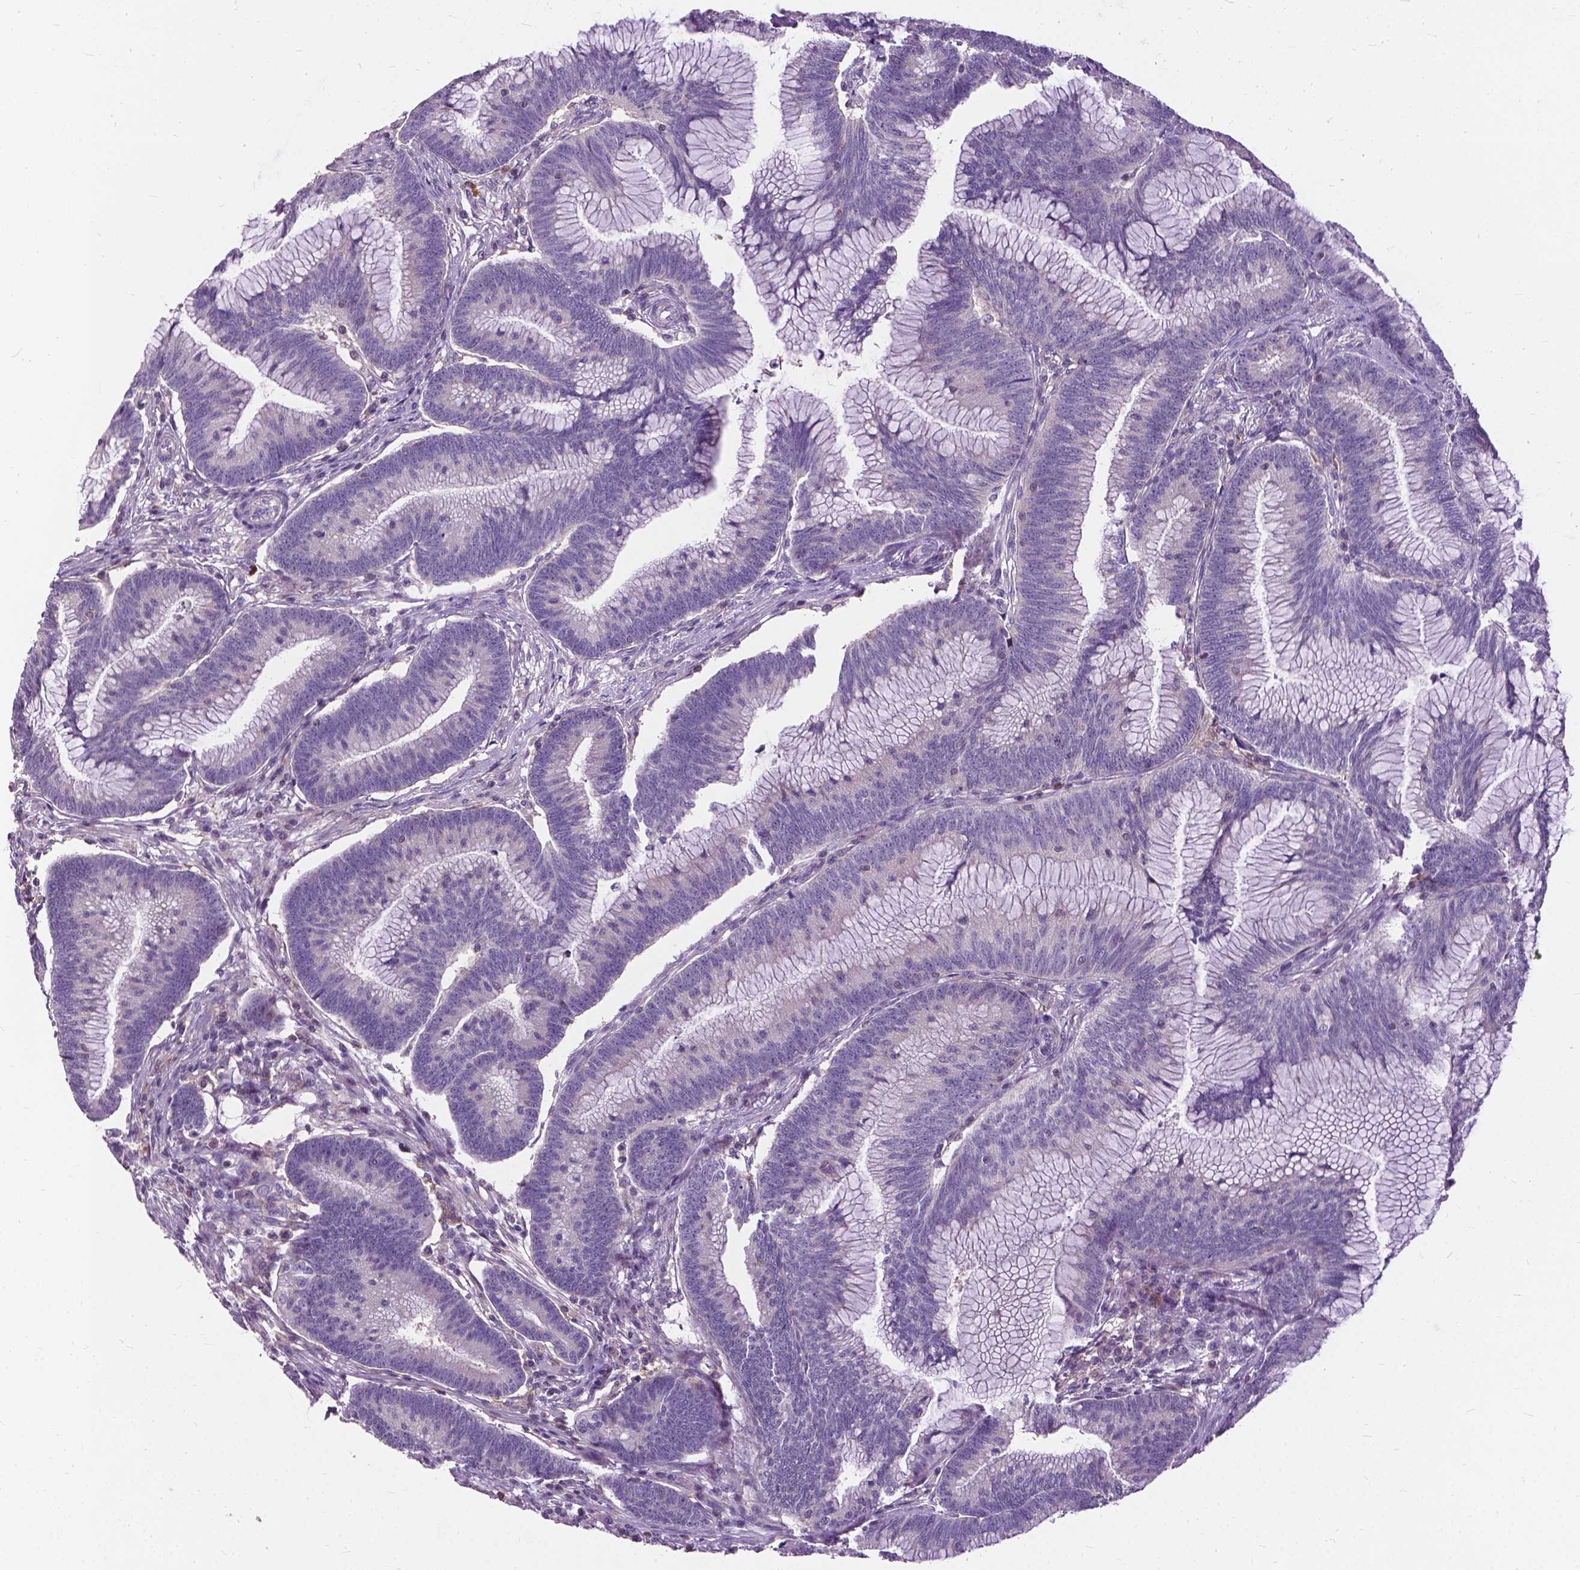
{"staining": {"intensity": "negative", "quantity": "none", "location": "none"}, "tissue": "colorectal cancer", "cell_type": "Tumor cells", "image_type": "cancer", "snomed": [{"axis": "morphology", "description": "Adenocarcinoma, NOS"}, {"axis": "topography", "description": "Colon"}], "caption": "DAB immunohistochemical staining of human adenocarcinoma (colorectal) reveals no significant expression in tumor cells.", "gene": "JAK3", "patient": {"sex": "female", "age": 78}}